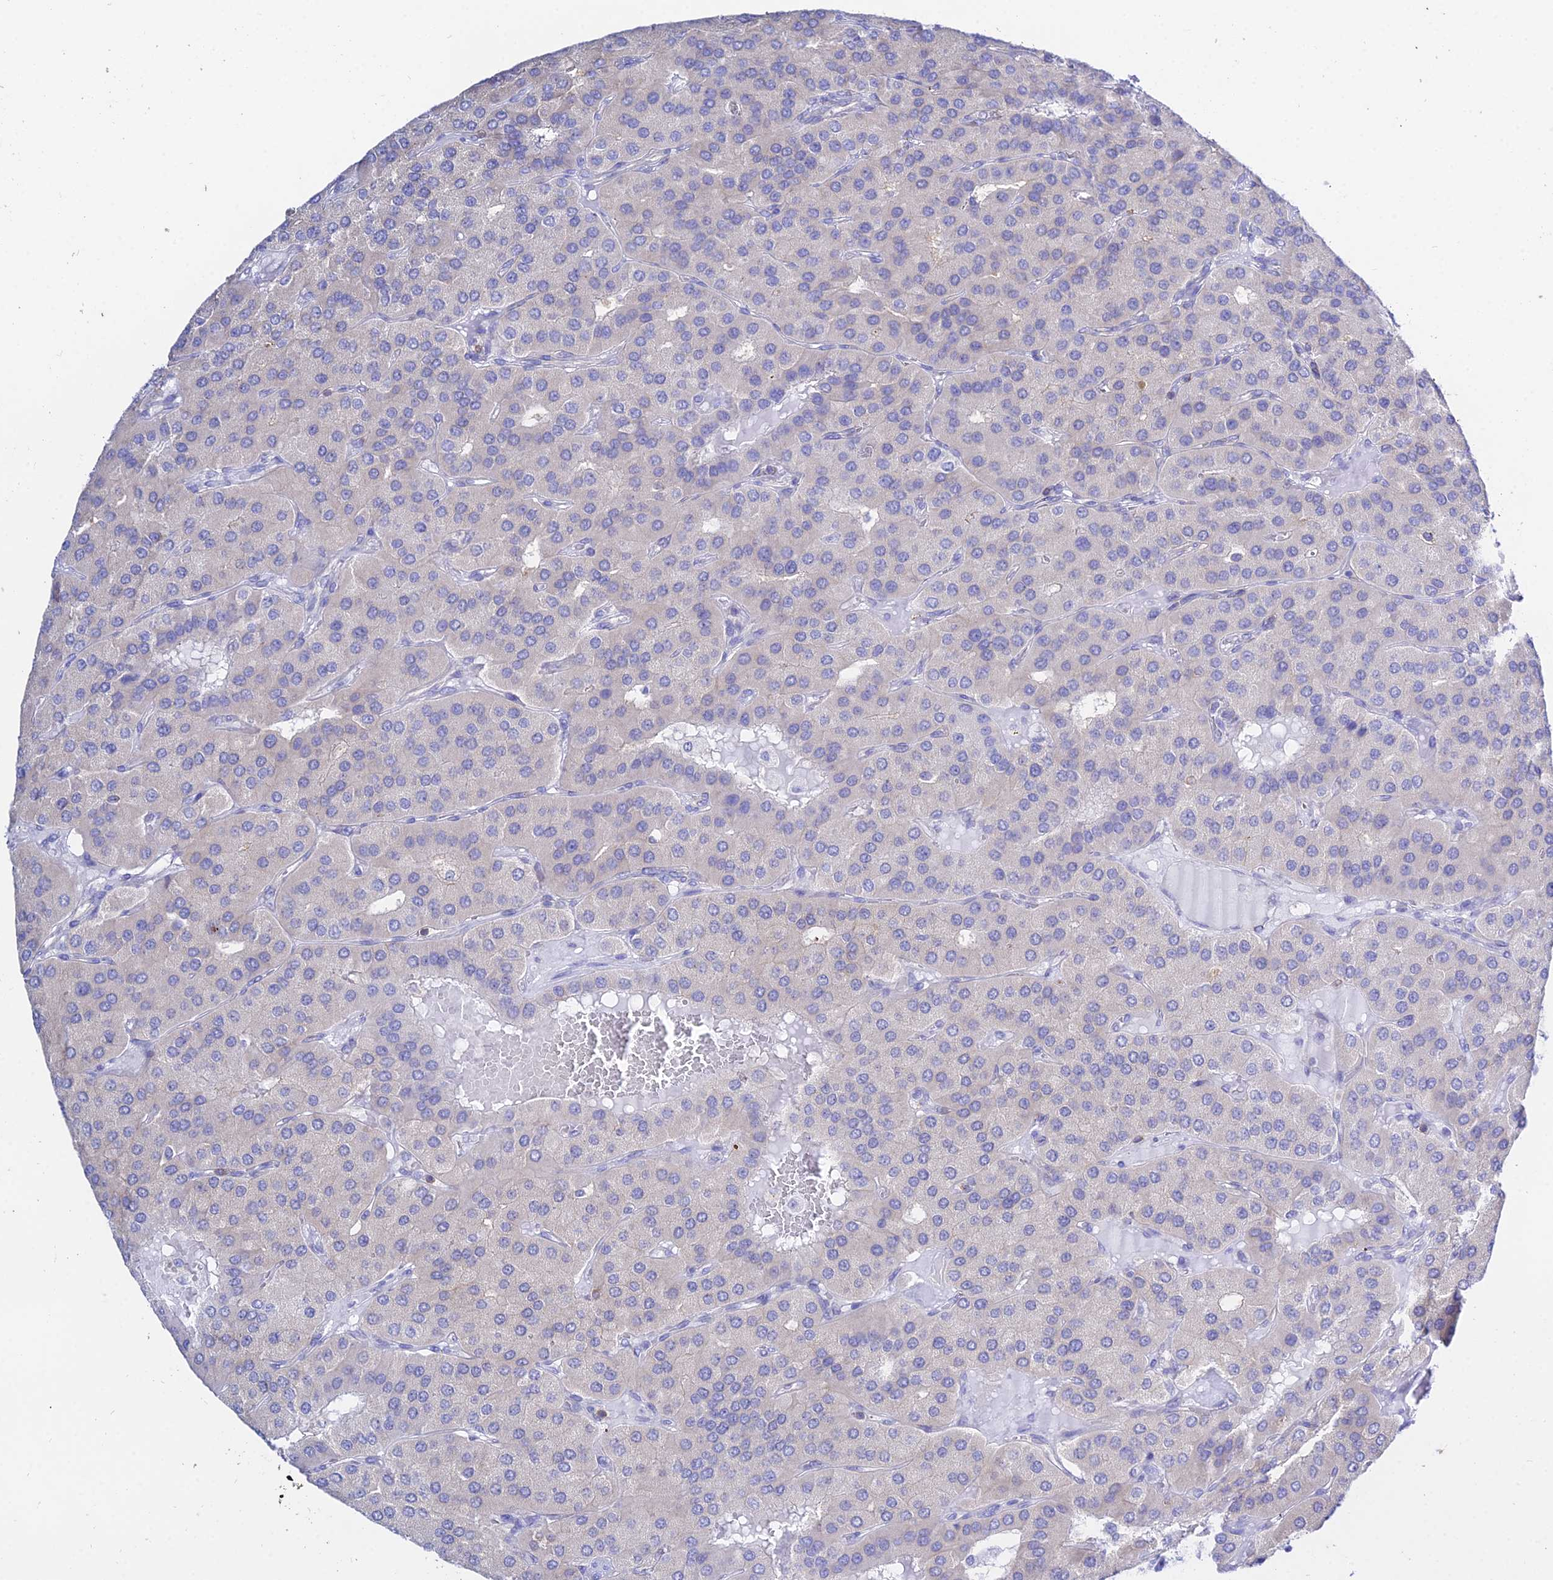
{"staining": {"intensity": "negative", "quantity": "none", "location": "none"}, "tissue": "parathyroid gland", "cell_type": "Glandular cells", "image_type": "normal", "snomed": [{"axis": "morphology", "description": "Normal tissue, NOS"}, {"axis": "morphology", "description": "Adenoma, NOS"}, {"axis": "topography", "description": "Parathyroid gland"}], "caption": "This is a micrograph of immunohistochemistry staining of unremarkable parathyroid gland, which shows no staining in glandular cells. Nuclei are stained in blue.", "gene": "S100A16", "patient": {"sex": "female", "age": 86}}